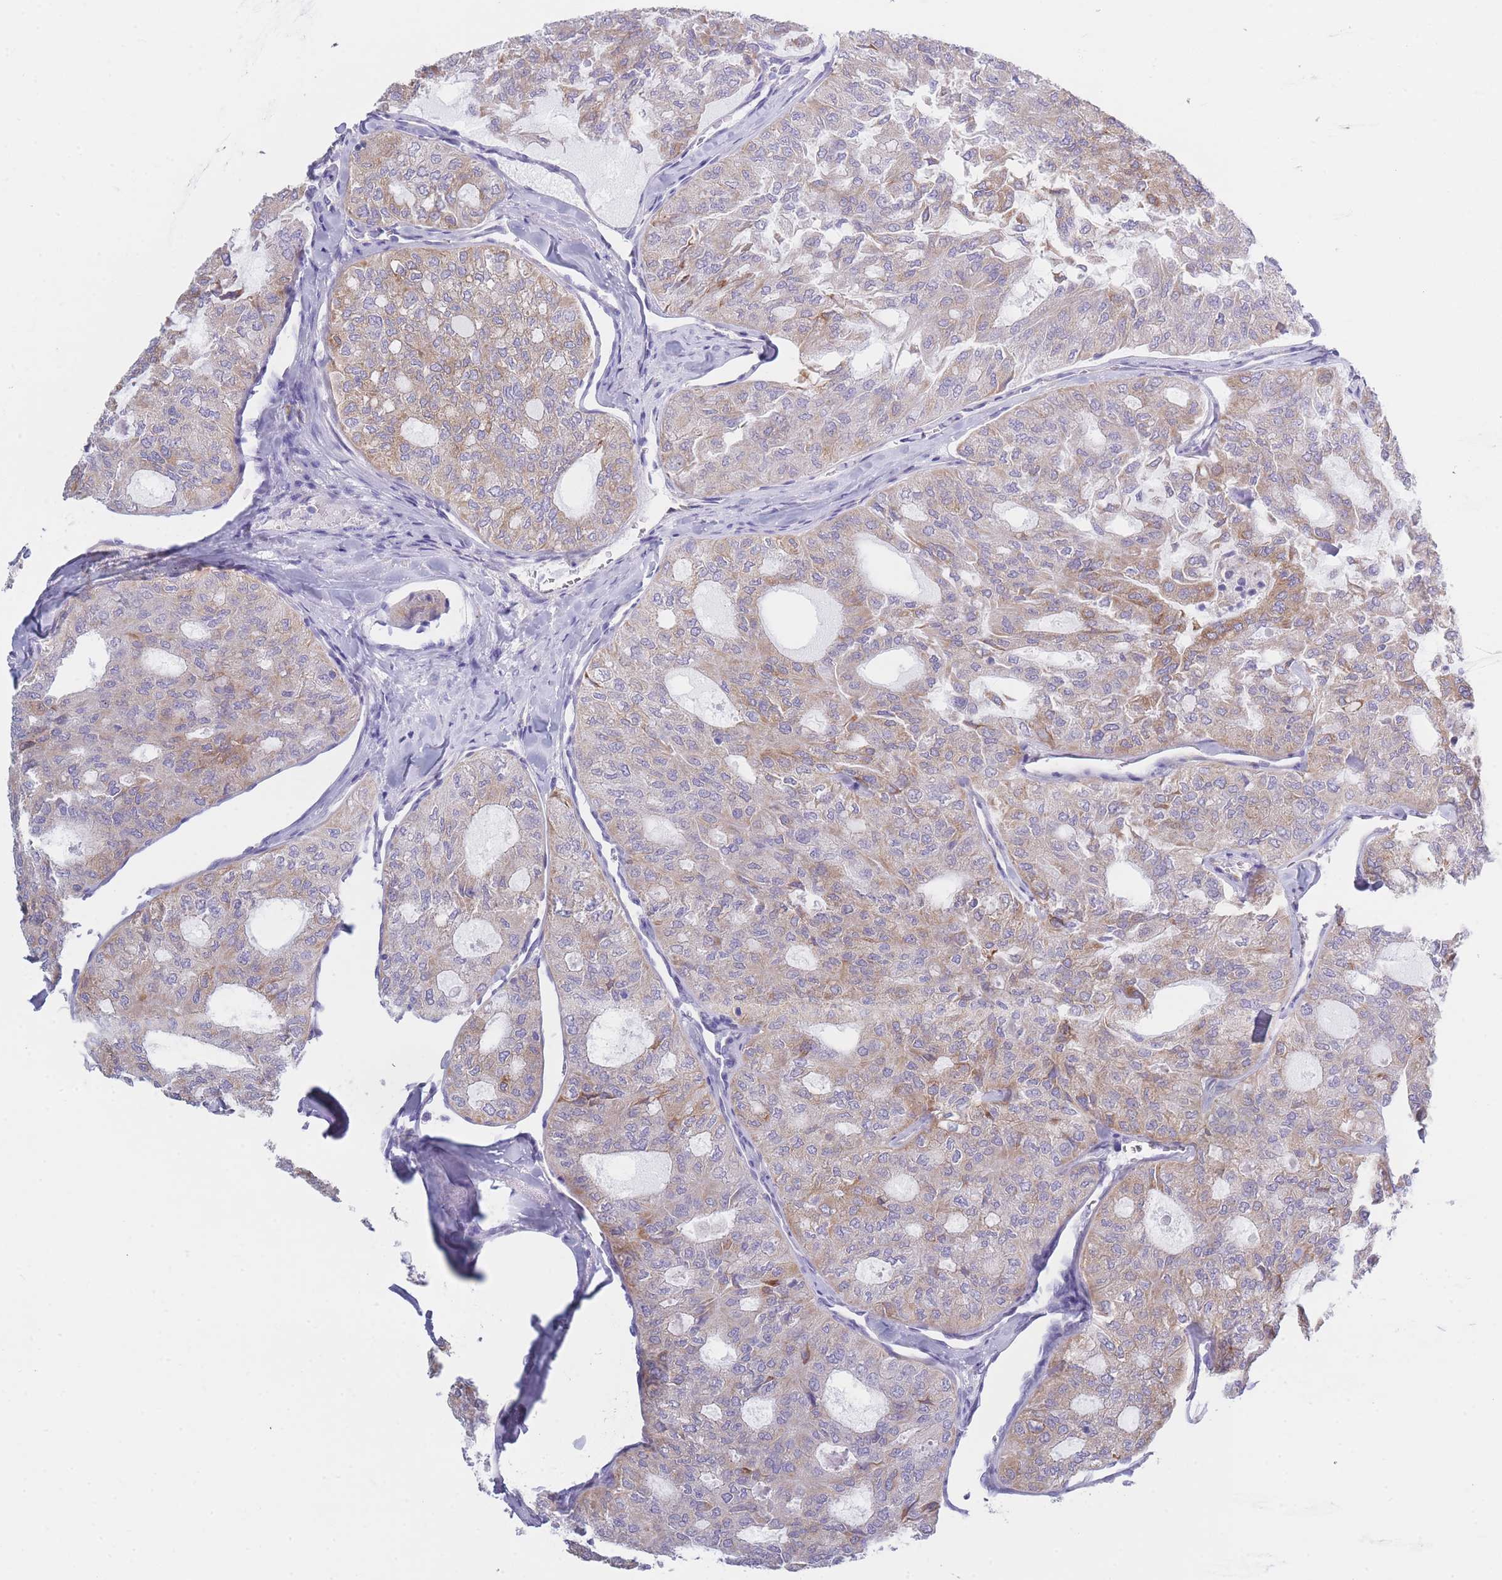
{"staining": {"intensity": "weak", "quantity": "25%-75%", "location": "cytoplasmic/membranous"}, "tissue": "thyroid cancer", "cell_type": "Tumor cells", "image_type": "cancer", "snomed": [{"axis": "morphology", "description": "Follicular adenoma carcinoma, NOS"}, {"axis": "topography", "description": "Thyroid gland"}], "caption": "This micrograph shows IHC staining of human thyroid cancer, with low weak cytoplasmic/membranous staining in approximately 25%-75% of tumor cells.", "gene": "XKR8", "patient": {"sex": "male", "age": 75}}